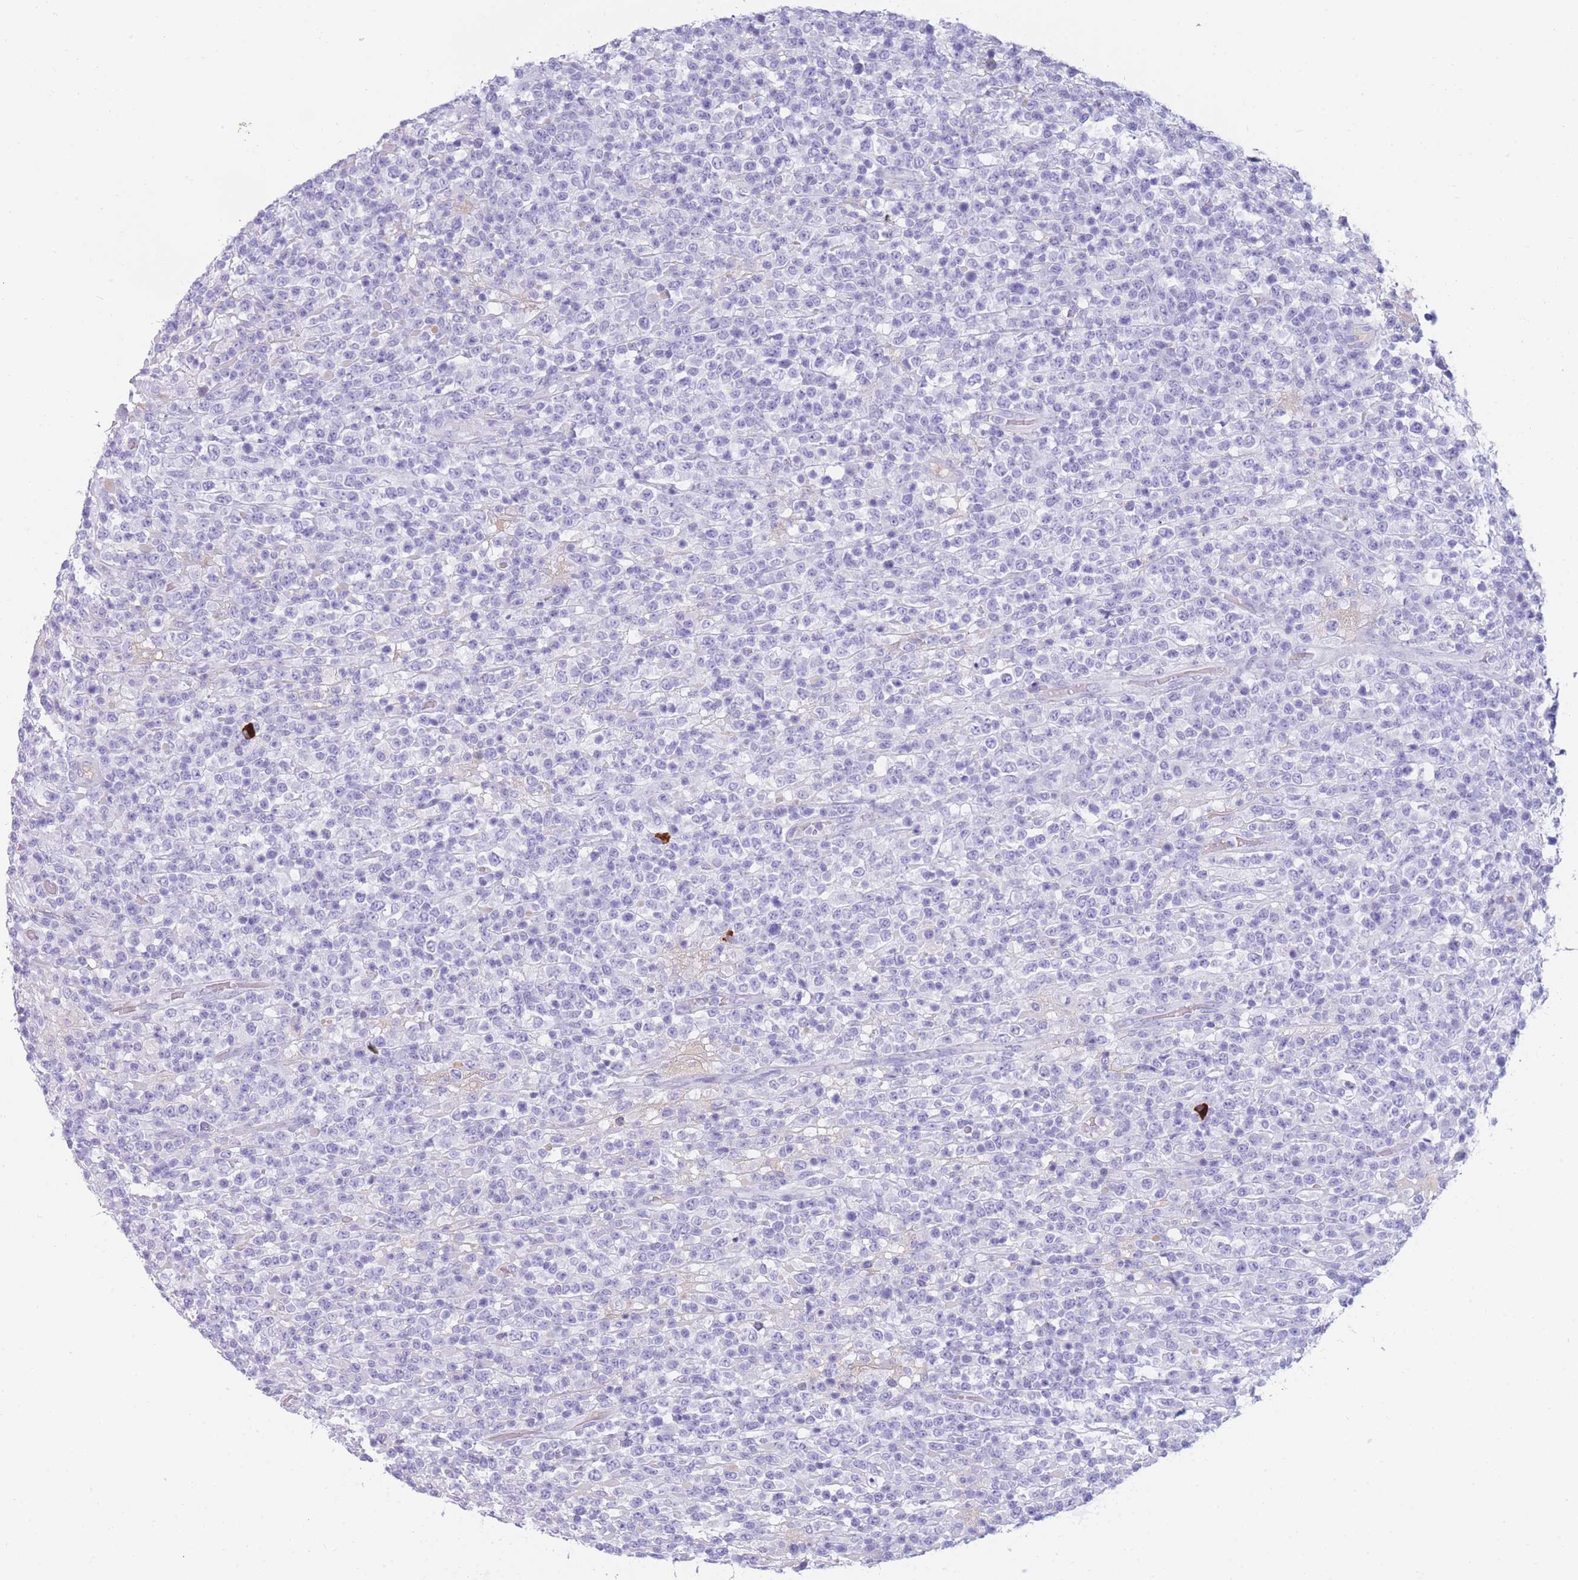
{"staining": {"intensity": "negative", "quantity": "none", "location": "none"}, "tissue": "lymphoma", "cell_type": "Tumor cells", "image_type": "cancer", "snomed": [{"axis": "morphology", "description": "Malignant lymphoma, non-Hodgkin's type, High grade"}, {"axis": "topography", "description": "Colon"}], "caption": "Lymphoma was stained to show a protein in brown. There is no significant positivity in tumor cells. Nuclei are stained in blue.", "gene": "TNFSF11", "patient": {"sex": "female", "age": 53}}